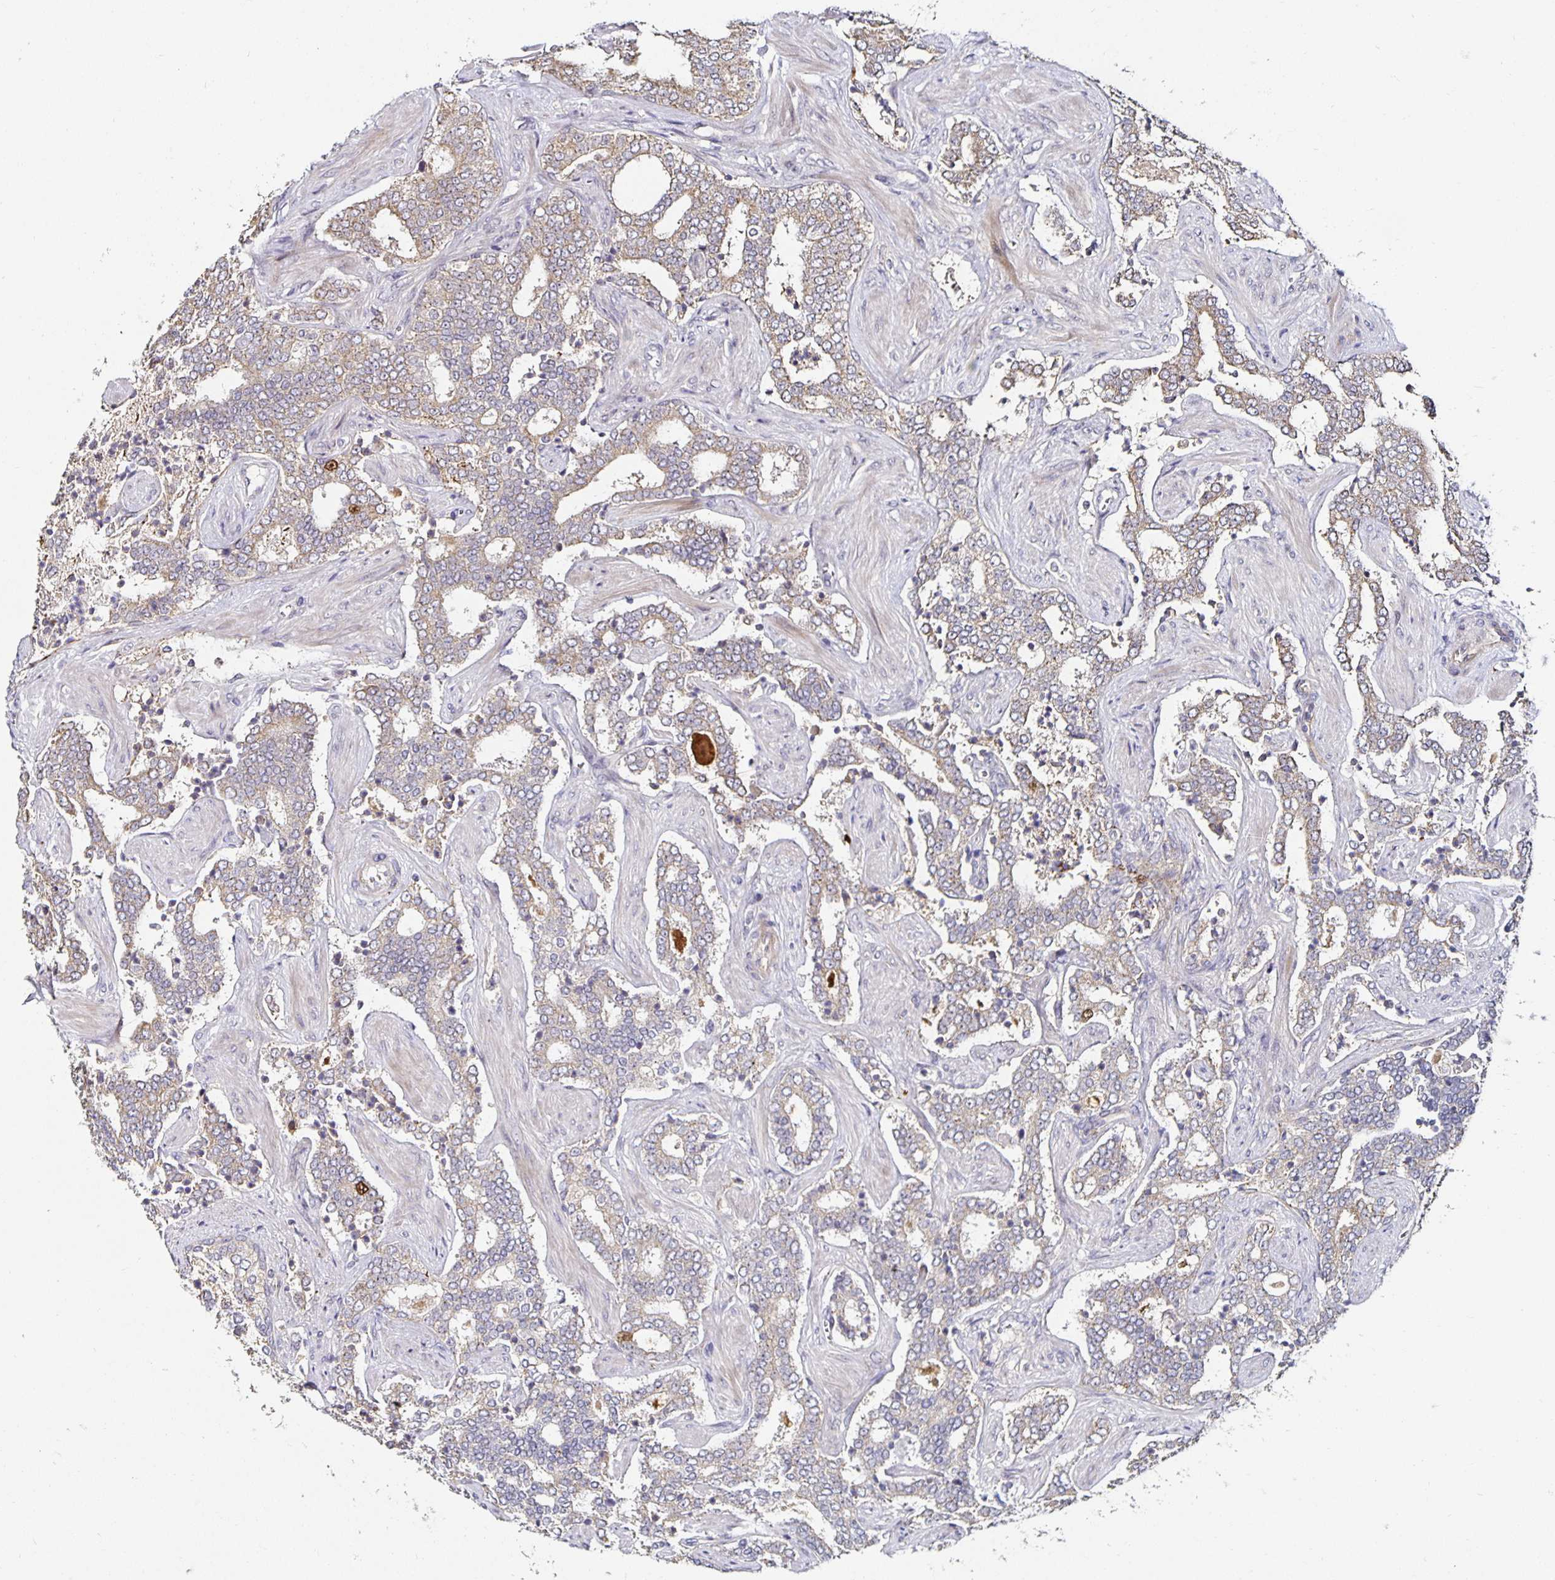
{"staining": {"intensity": "weak", "quantity": "25%-75%", "location": "cytoplasmic/membranous"}, "tissue": "prostate cancer", "cell_type": "Tumor cells", "image_type": "cancer", "snomed": [{"axis": "morphology", "description": "Adenocarcinoma, High grade"}, {"axis": "topography", "description": "Prostate"}], "caption": "DAB (3,3'-diaminobenzidine) immunohistochemical staining of human high-grade adenocarcinoma (prostate) displays weak cytoplasmic/membranous protein staining in approximately 25%-75% of tumor cells. (brown staining indicates protein expression, while blue staining denotes nuclei).", "gene": "ANLN", "patient": {"sex": "male", "age": 60}}